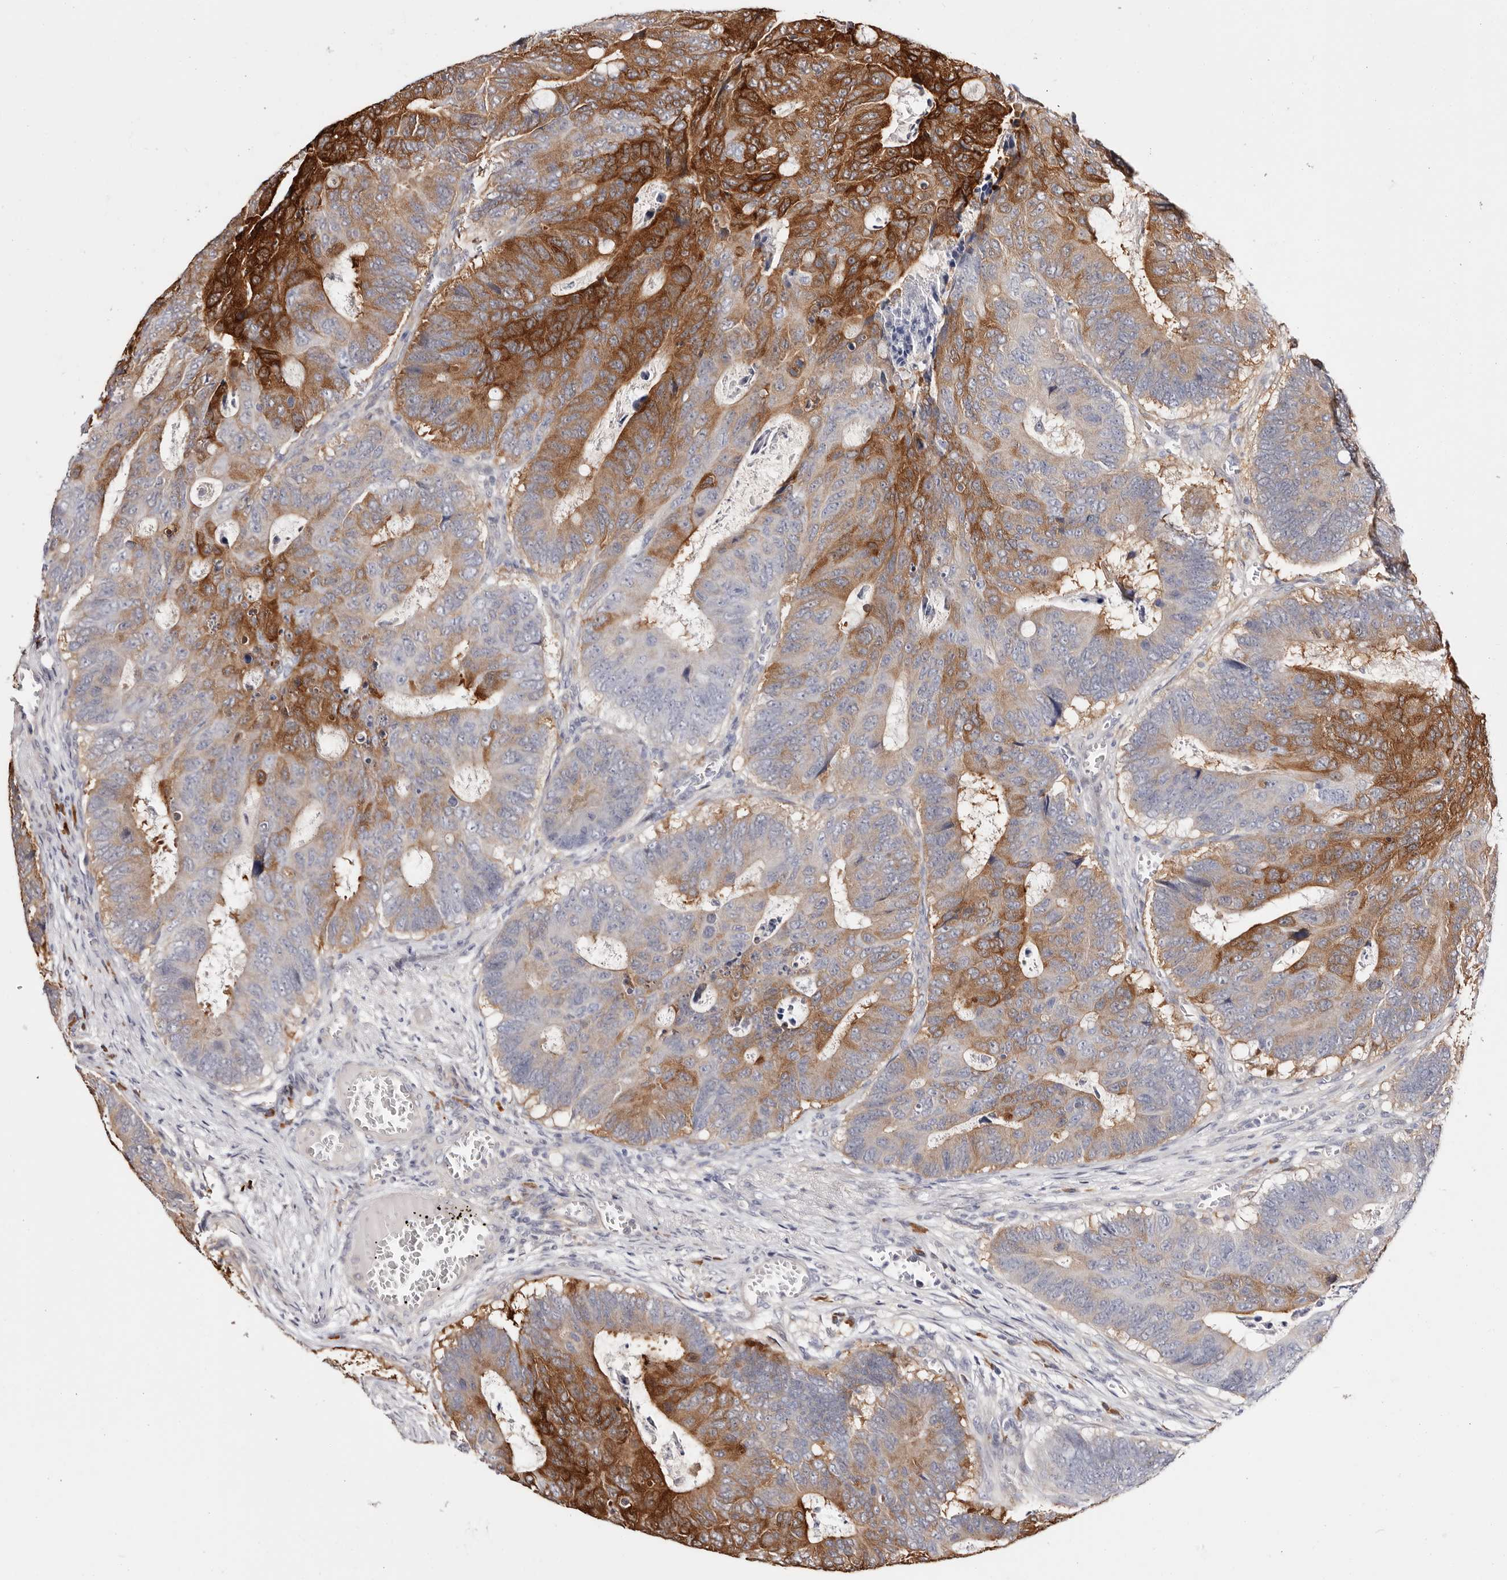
{"staining": {"intensity": "strong", "quantity": "25%-75%", "location": "cytoplasmic/membranous"}, "tissue": "colorectal cancer", "cell_type": "Tumor cells", "image_type": "cancer", "snomed": [{"axis": "morphology", "description": "Adenocarcinoma, NOS"}, {"axis": "topography", "description": "Colon"}], "caption": "High-magnification brightfield microscopy of colorectal cancer stained with DAB (brown) and counterstained with hematoxylin (blue). tumor cells exhibit strong cytoplasmic/membranous expression is seen in approximately25%-75% of cells.", "gene": "GFOD1", "patient": {"sex": "male", "age": 87}}